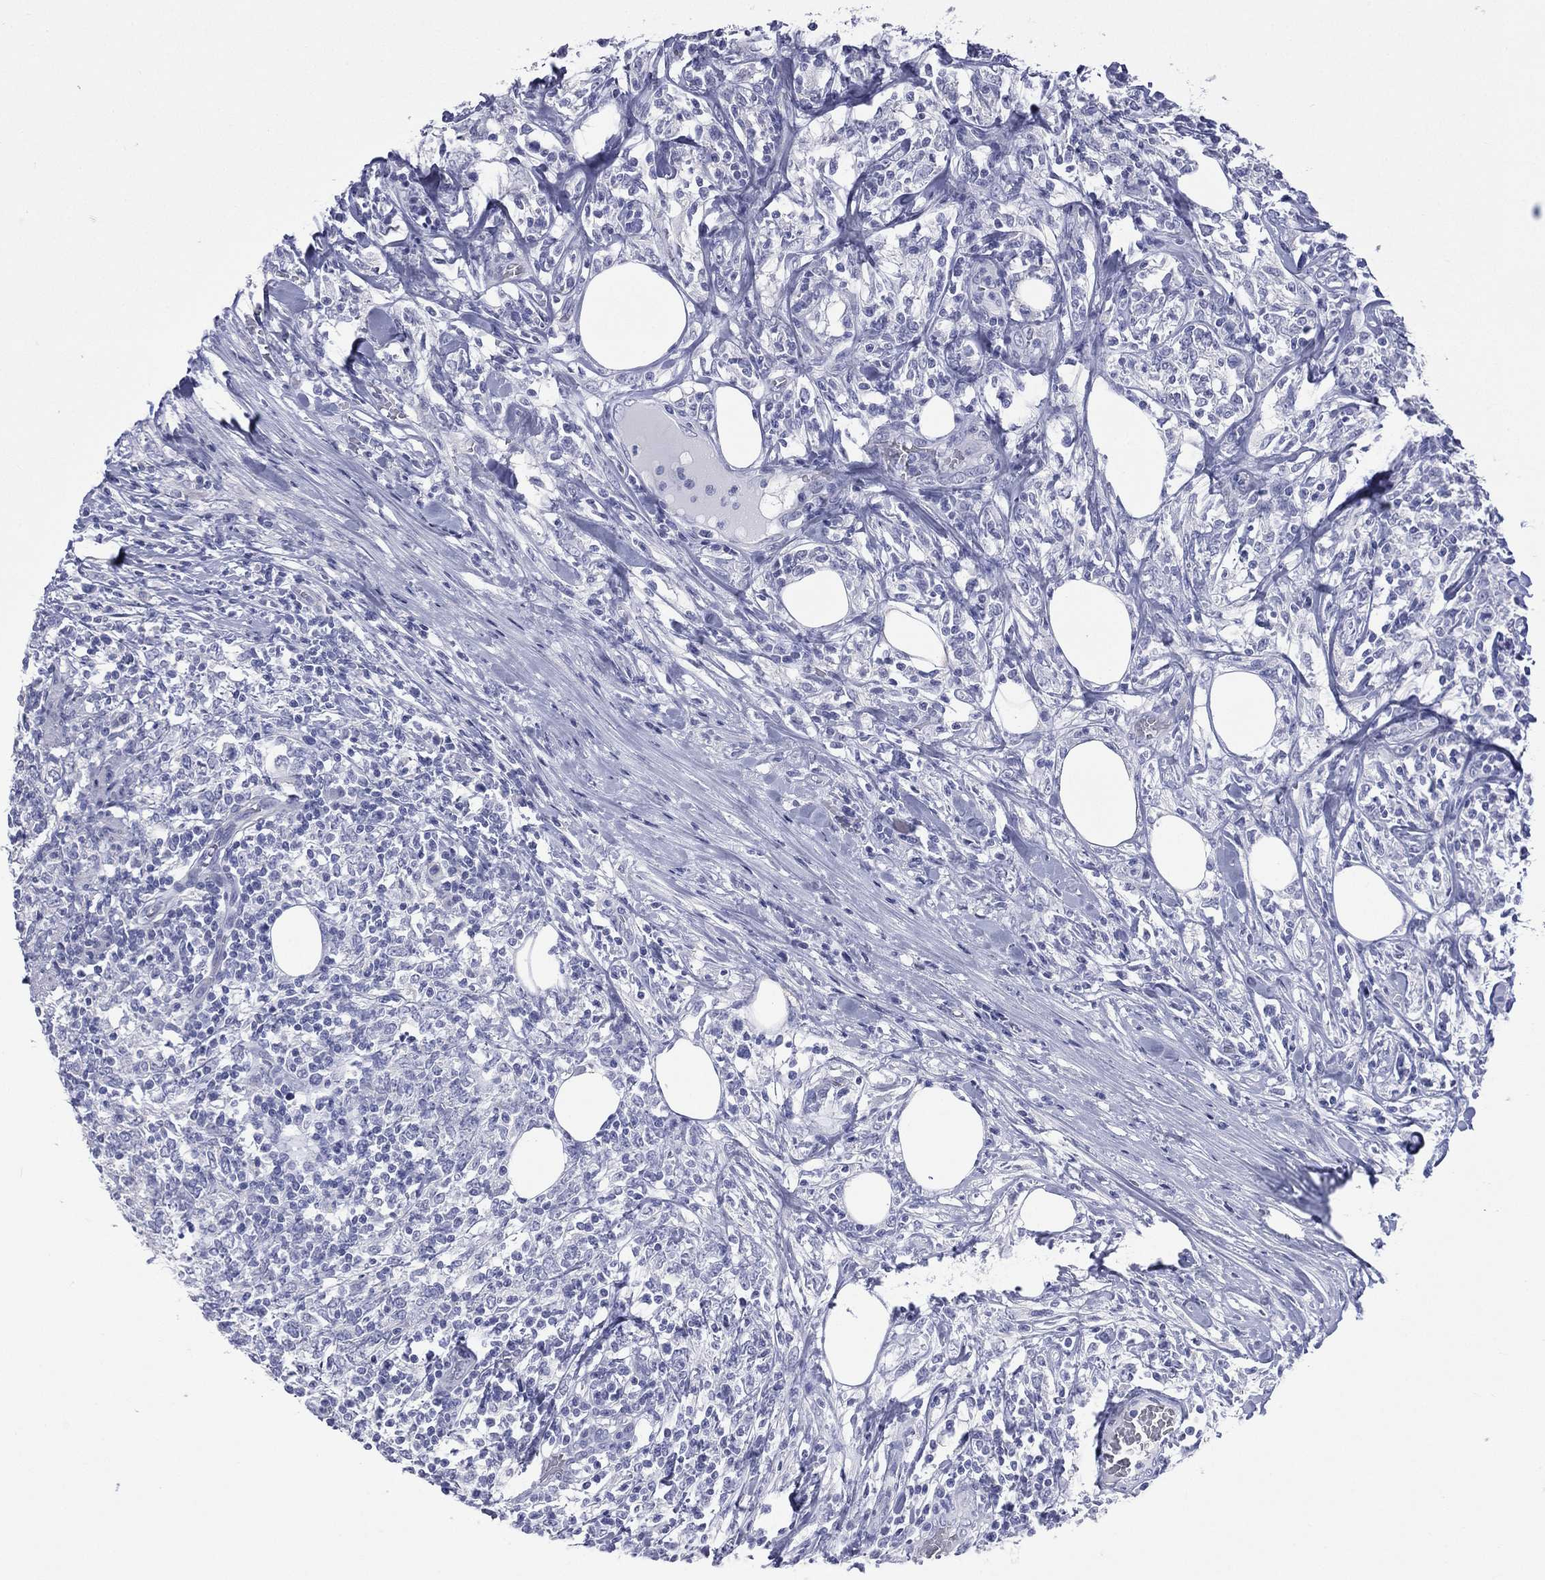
{"staining": {"intensity": "negative", "quantity": "none", "location": "none"}, "tissue": "lymphoma", "cell_type": "Tumor cells", "image_type": "cancer", "snomed": [{"axis": "morphology", "description": "Malignant lymphoma, non-Hodgkin's type, High grade"}, {"axis": "topography", "description": "Lymph node"}], "caption": "This is a image of immunohistochemistry (IHC) staining of lymphoma, which shows no expression in tumor cells.", "gene": "CES2", "patient": {"sex": "female", "age": 84}}